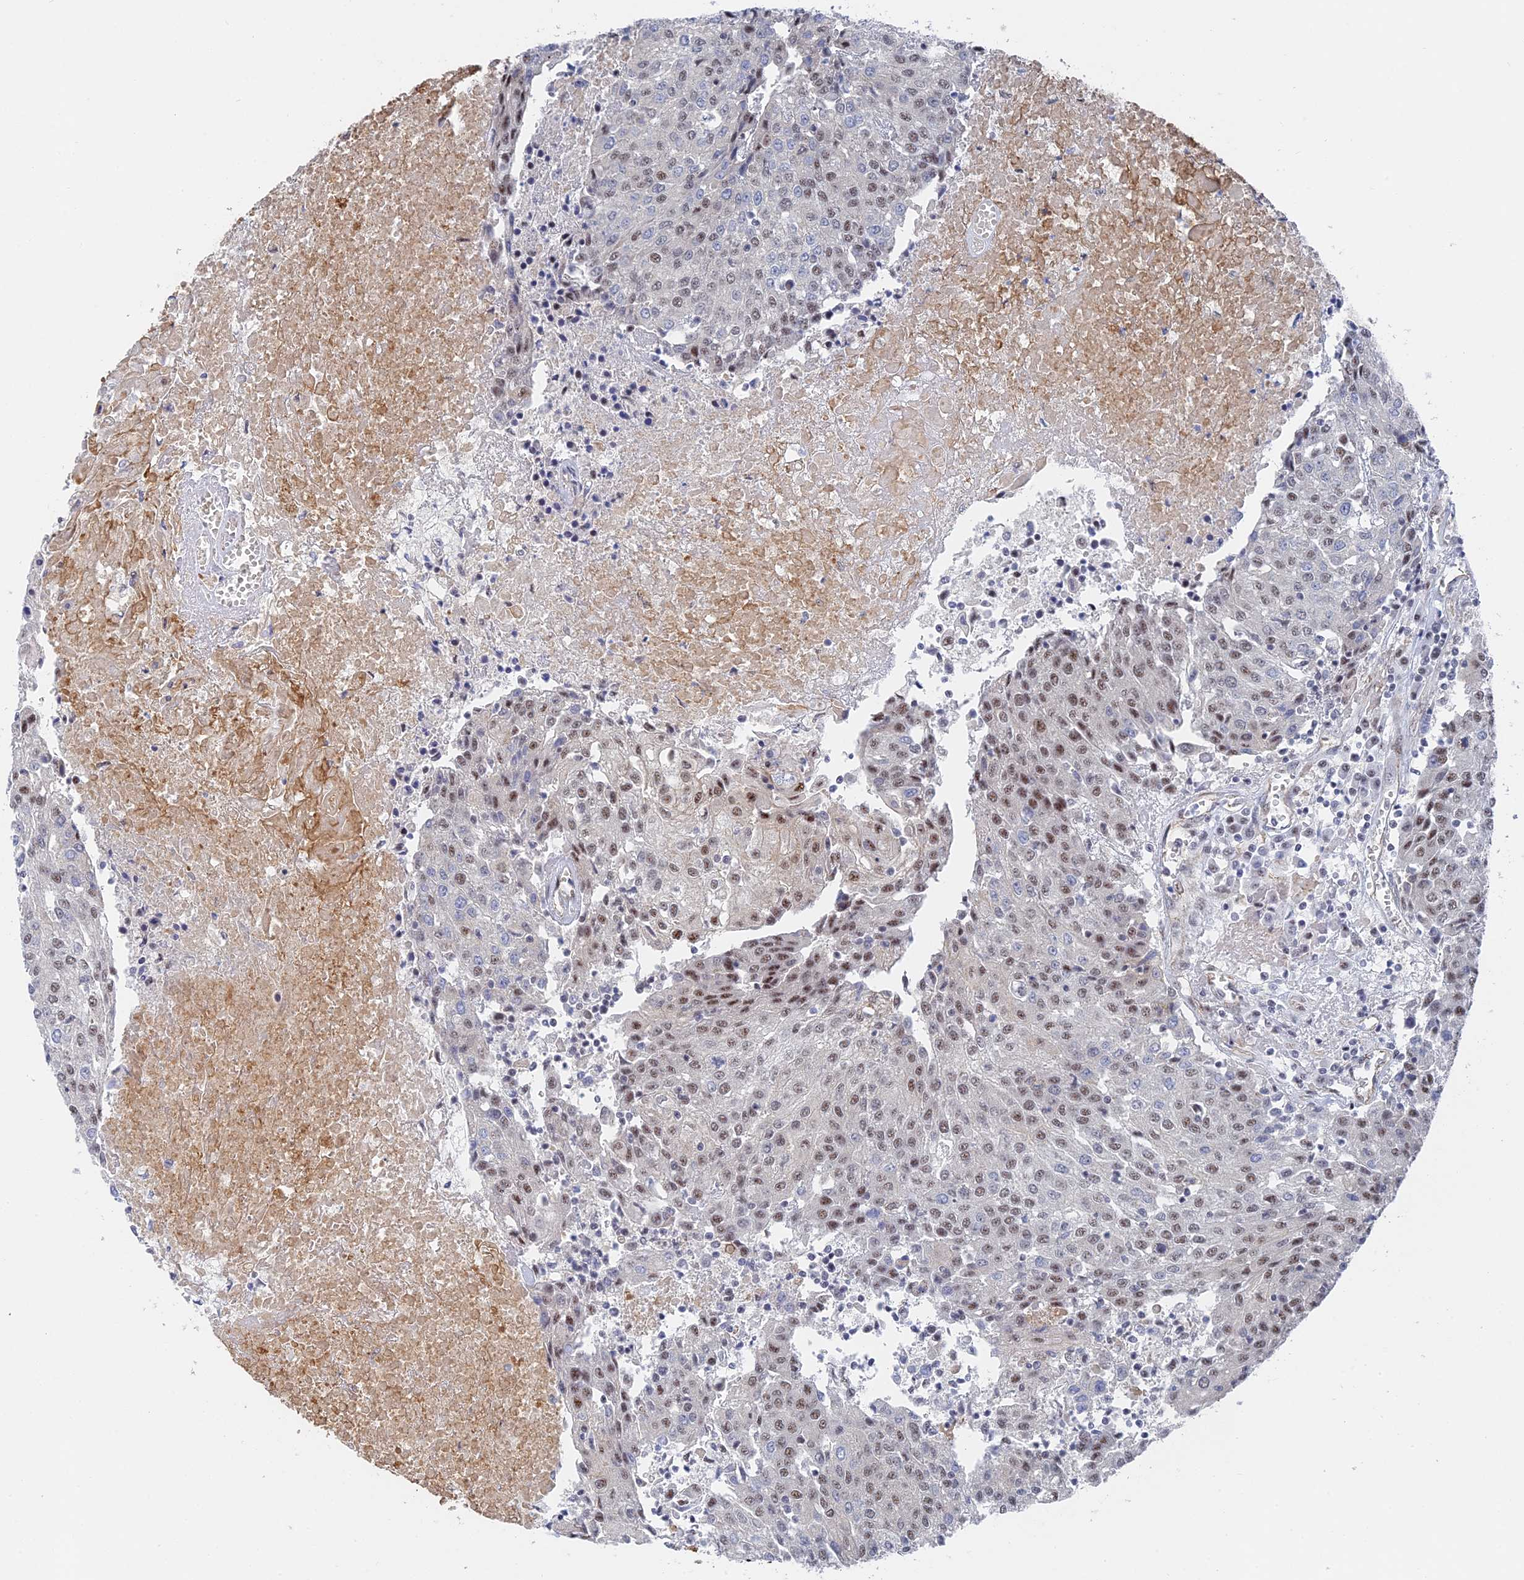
{"staining": {"intensity": "moderate", "quantity": "25%-75%", "location": "nuclear"}, "tissue": "urothelial cancer", "cell_type": "Tumor cells", "image_type": "cancer", "snomed": [{"axis": "morphology", "description": "Urothelial carcinoma, High grade"}, {"axis": "topography", "description": "Urinary bladder"}], "caption": "Protein expression analysis of urothelial cancer demonstrates moderate nuclear expression in approximately 25%-75% of tumor cells. (Brightfield microscopy of DAB IHC at high magnification).", "gene": "CFAP92", "patient": {"sex": "female", "age": 85}}